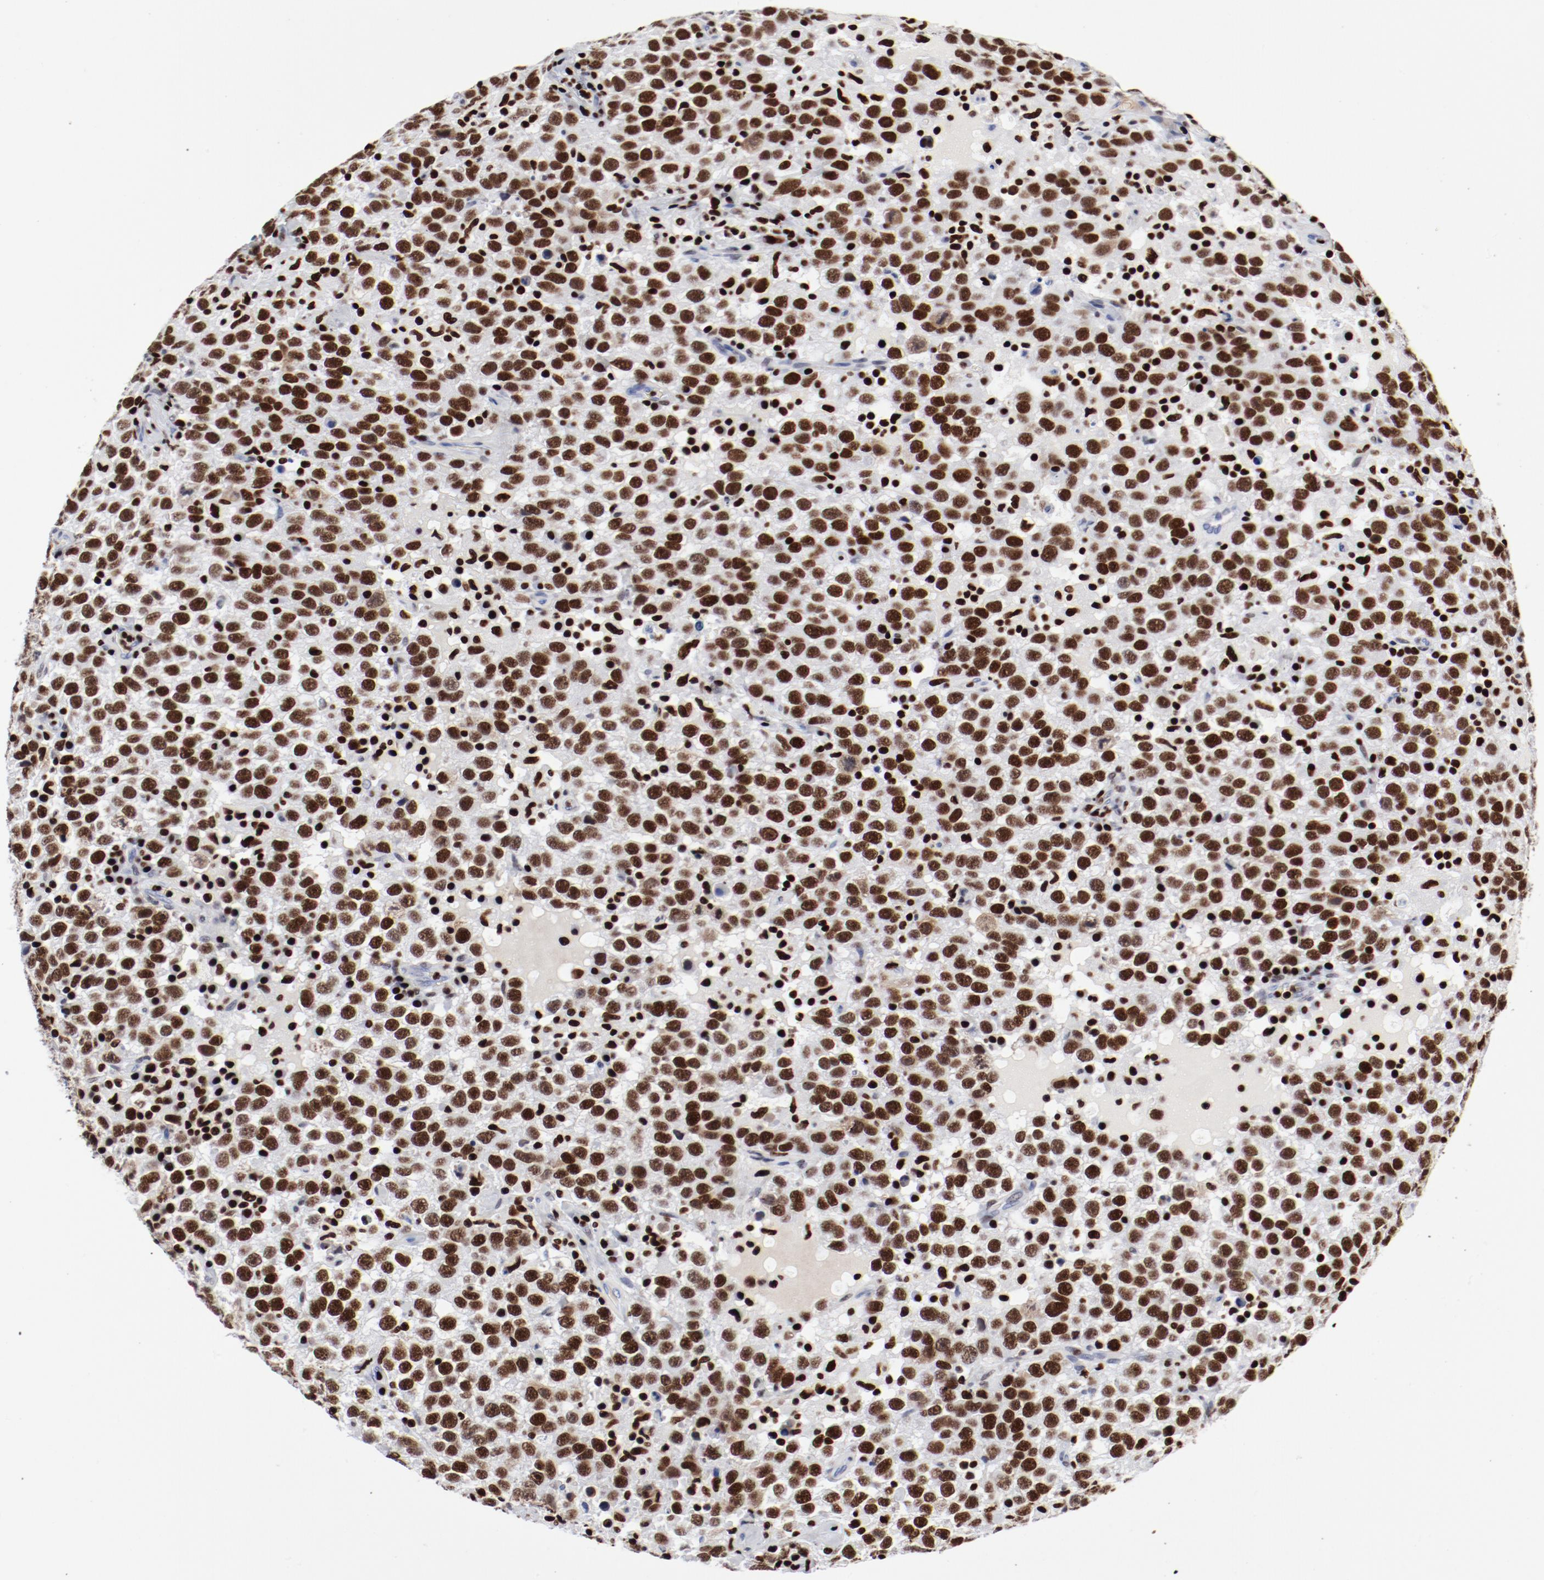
{"staining": {"intensity": "moderate", "quantity": ">75%", "location": "nuclear"}, "tissue": "testis cancer", "cell_type": "Tumor cells", "image_type": "cancer", "snomed": [{"axis": "morphology", "description": "Seminoma, NOS"}, {"axis": "topography", "description": "Testis"}], "caption": "A medium amount of moderate nuclear expression is identified in approximately >75% of tumor cells in testis cancer (seminoma) tissue. (Stains: DAB (3,3'-diaminobenzidine) in brown, nuclei in blue, Microscopy: brightfield microscopy at high magnification).", "gene": "SMARCC2", "patient": {"sex": "male", "age": 41}}